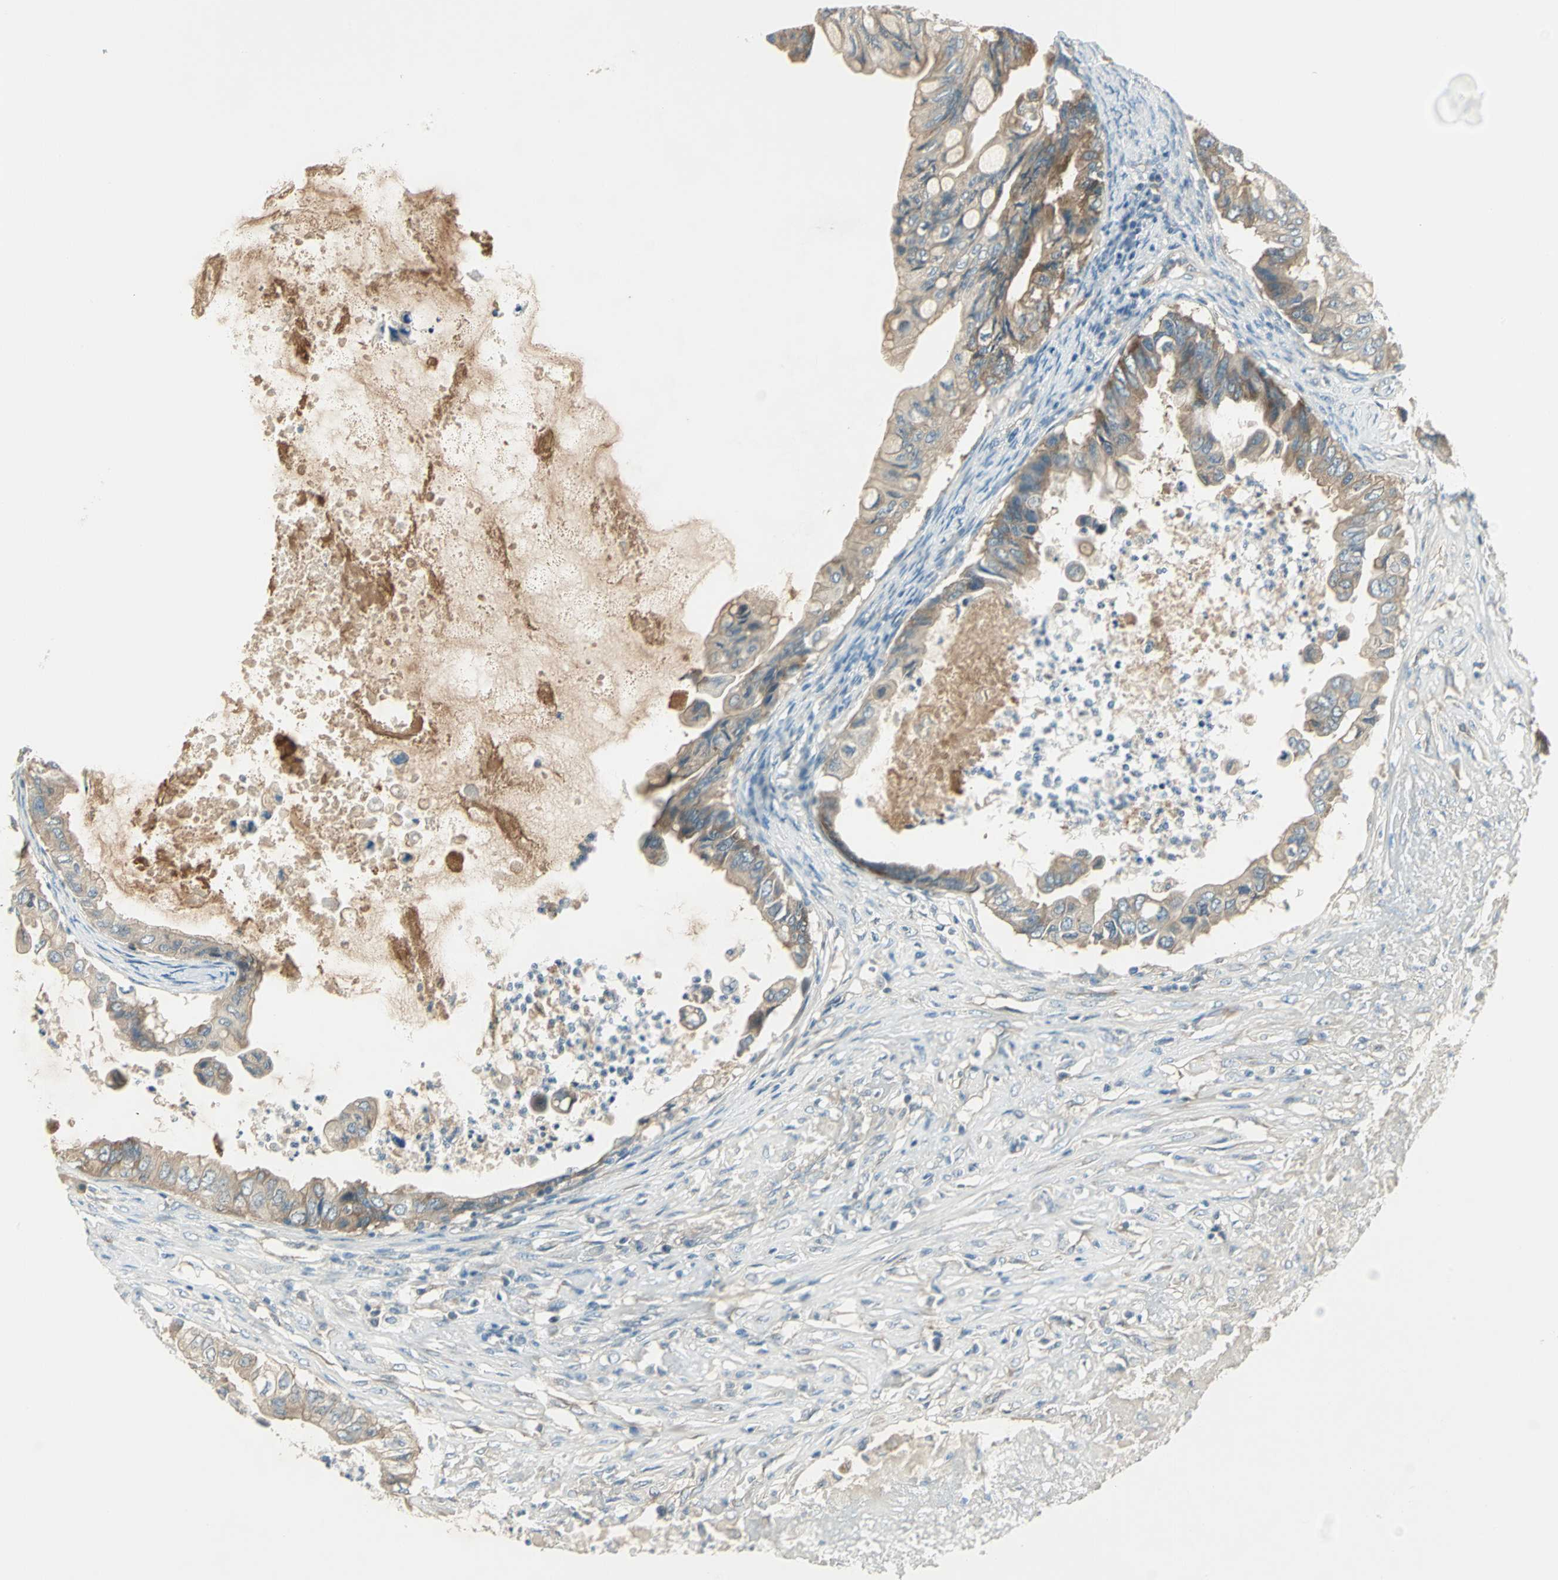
{"staining": {"intensity": "weak", "quantity": ">75%", "location": "cytoplasmic/membranous"}, "tissue": "ovarian cancer", "cell_type": "Tumor cells", "image_type": "cancer", "snomed": [{"axis": "morphology", "description": "Cystadenocarcinoma, mucinous, NOS"}, {"axis": "topography", "description": "Ovary"}], "caption": "Tumor cells exhibit low levels of weak cytoplasmic/membranous positivity in approximately >75% of cells in human ovarian cancer.", "gene": "PRKAA1", "patient": {"sex": "female", "age": 80}}